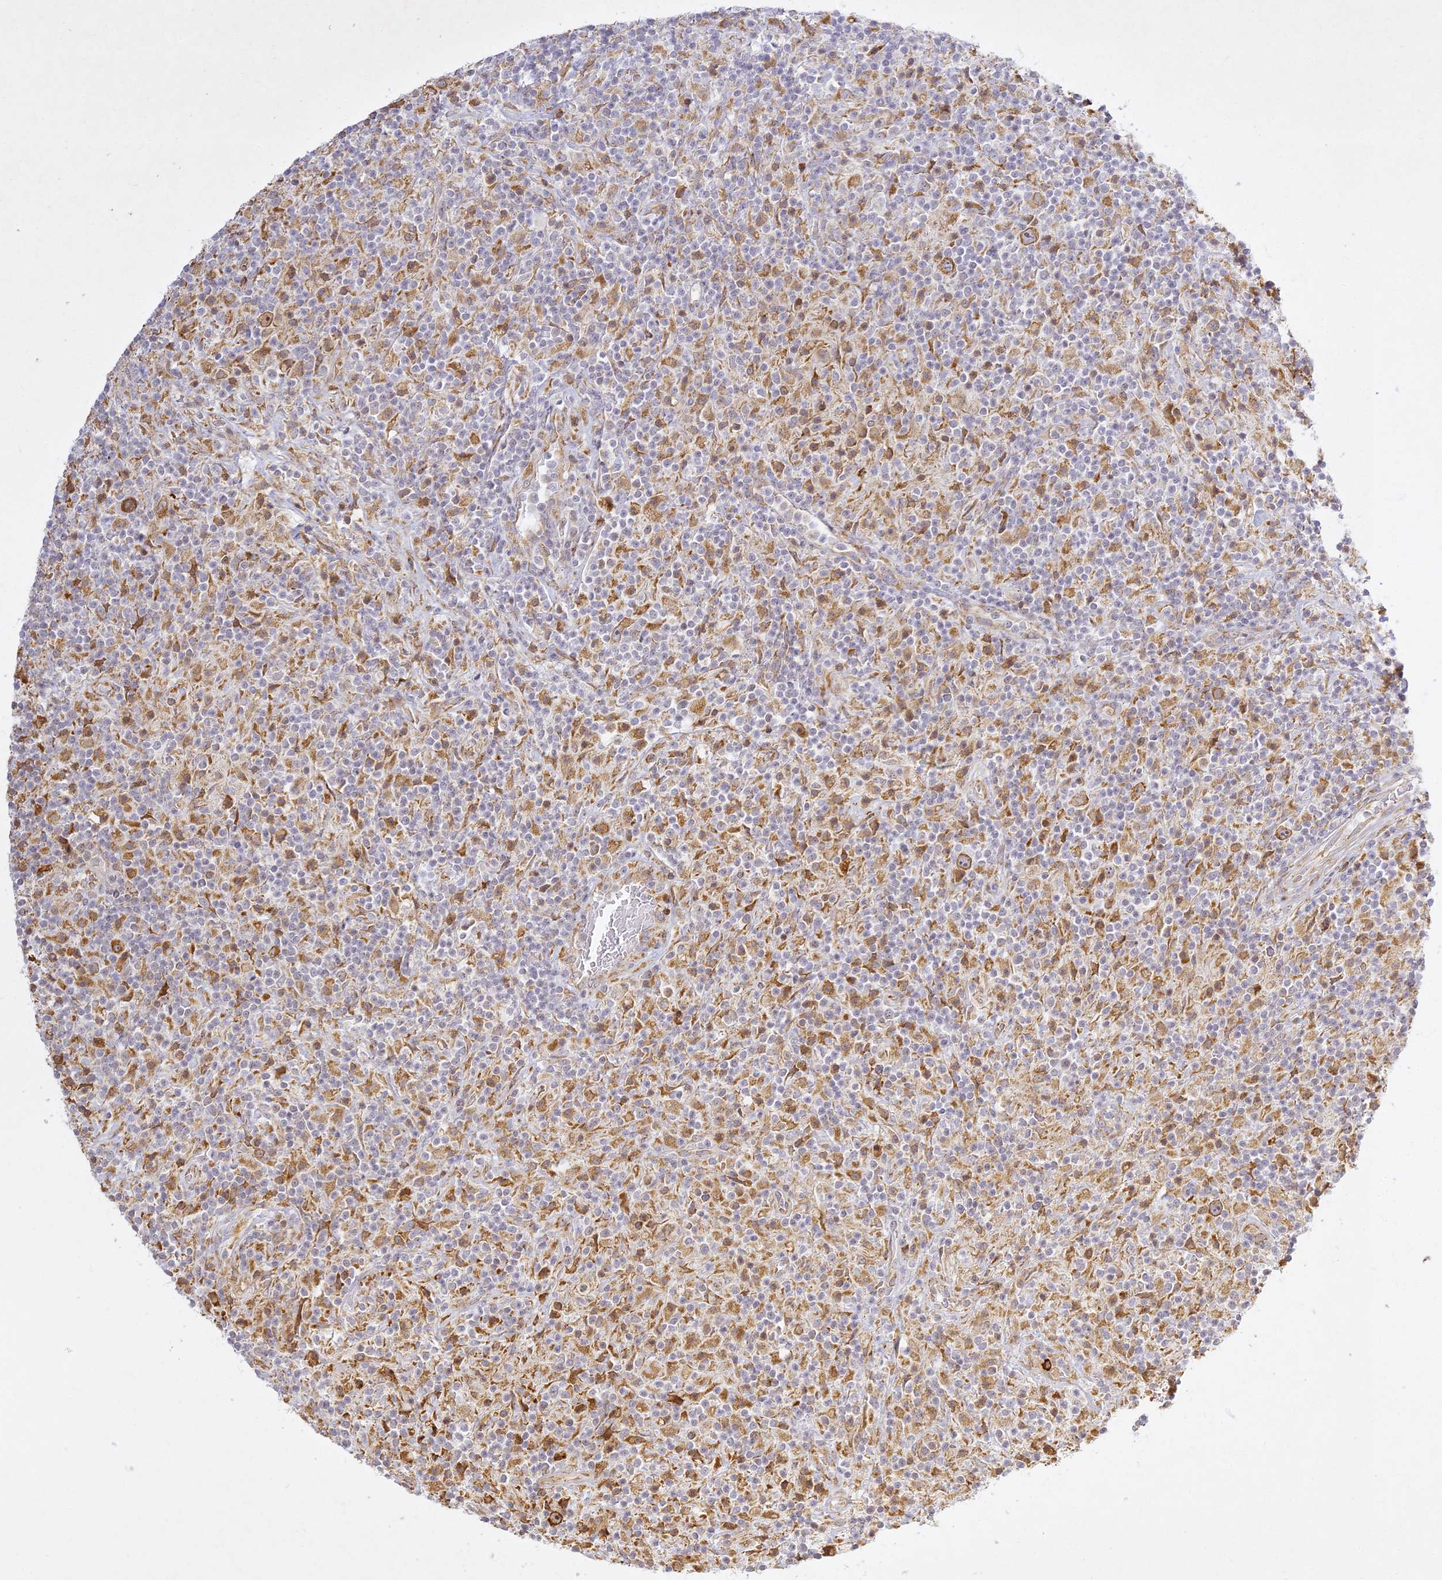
{"staining": {"intensity": "moderate", "quantity": ">75%", "location": "cytoplasmic/membranous"}, "tissue": "lymphoma", "cell_type": "Tumor cells", "image_type": "cancer", "snomed": [{"axis": "morphology", "description": "Hodgkin's disease, NOS"}, {"axis": "topography", "description": "Lymph node"}], "caption": "A micrograph of human lymphoma stained for a protein displays moderate cytoplasmic/membranous brown staining in tumor cells. (DAB IHC, brown staining for protein, blue staining for nuclei).", "gene": "SLC30A5", "patient": {"sex": "male", "age": 70}}